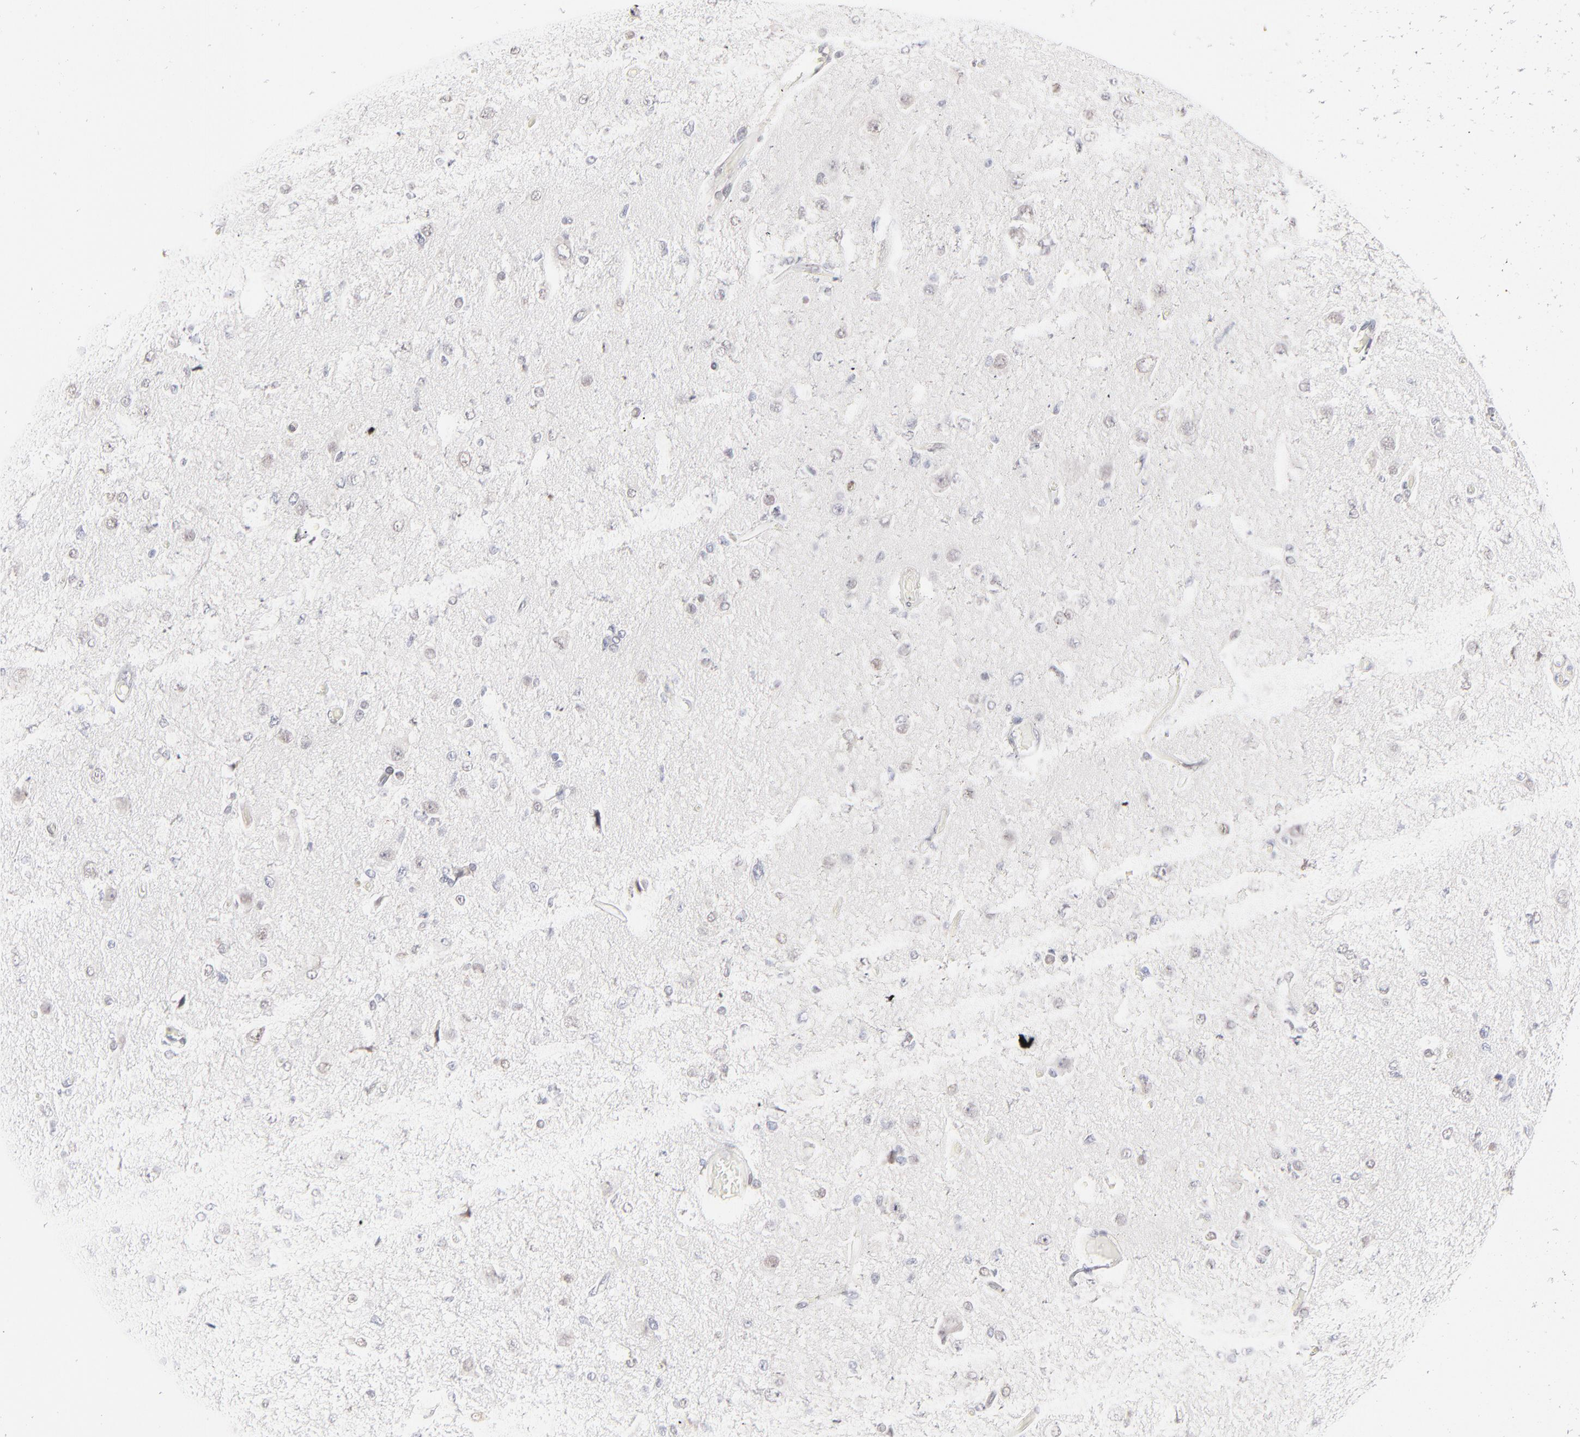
{"staining": {"intensity": "weak", "quantity": "<25%", "location": "nuclear"}, "tissue": "glioma", "cell_type": "Tumor cells", "image_type": "cancer", "snomed": [{"axis": "morphology", "description": "Glioma, malignant, High grade"}, {"axis": "topography", "description": "Brain"}], "caption": "High magnification brightfield microscopy of glioma stained with DAB (3,3'-diaminobenzidine) (brown) and counterstained with hematoxylin (blue): tumor cells show no significant positivity. (DAB immunohistochemistry (IHC), high magnification).", "gene": "RBM3", "patient": {"sex": "male", "age": 33}}